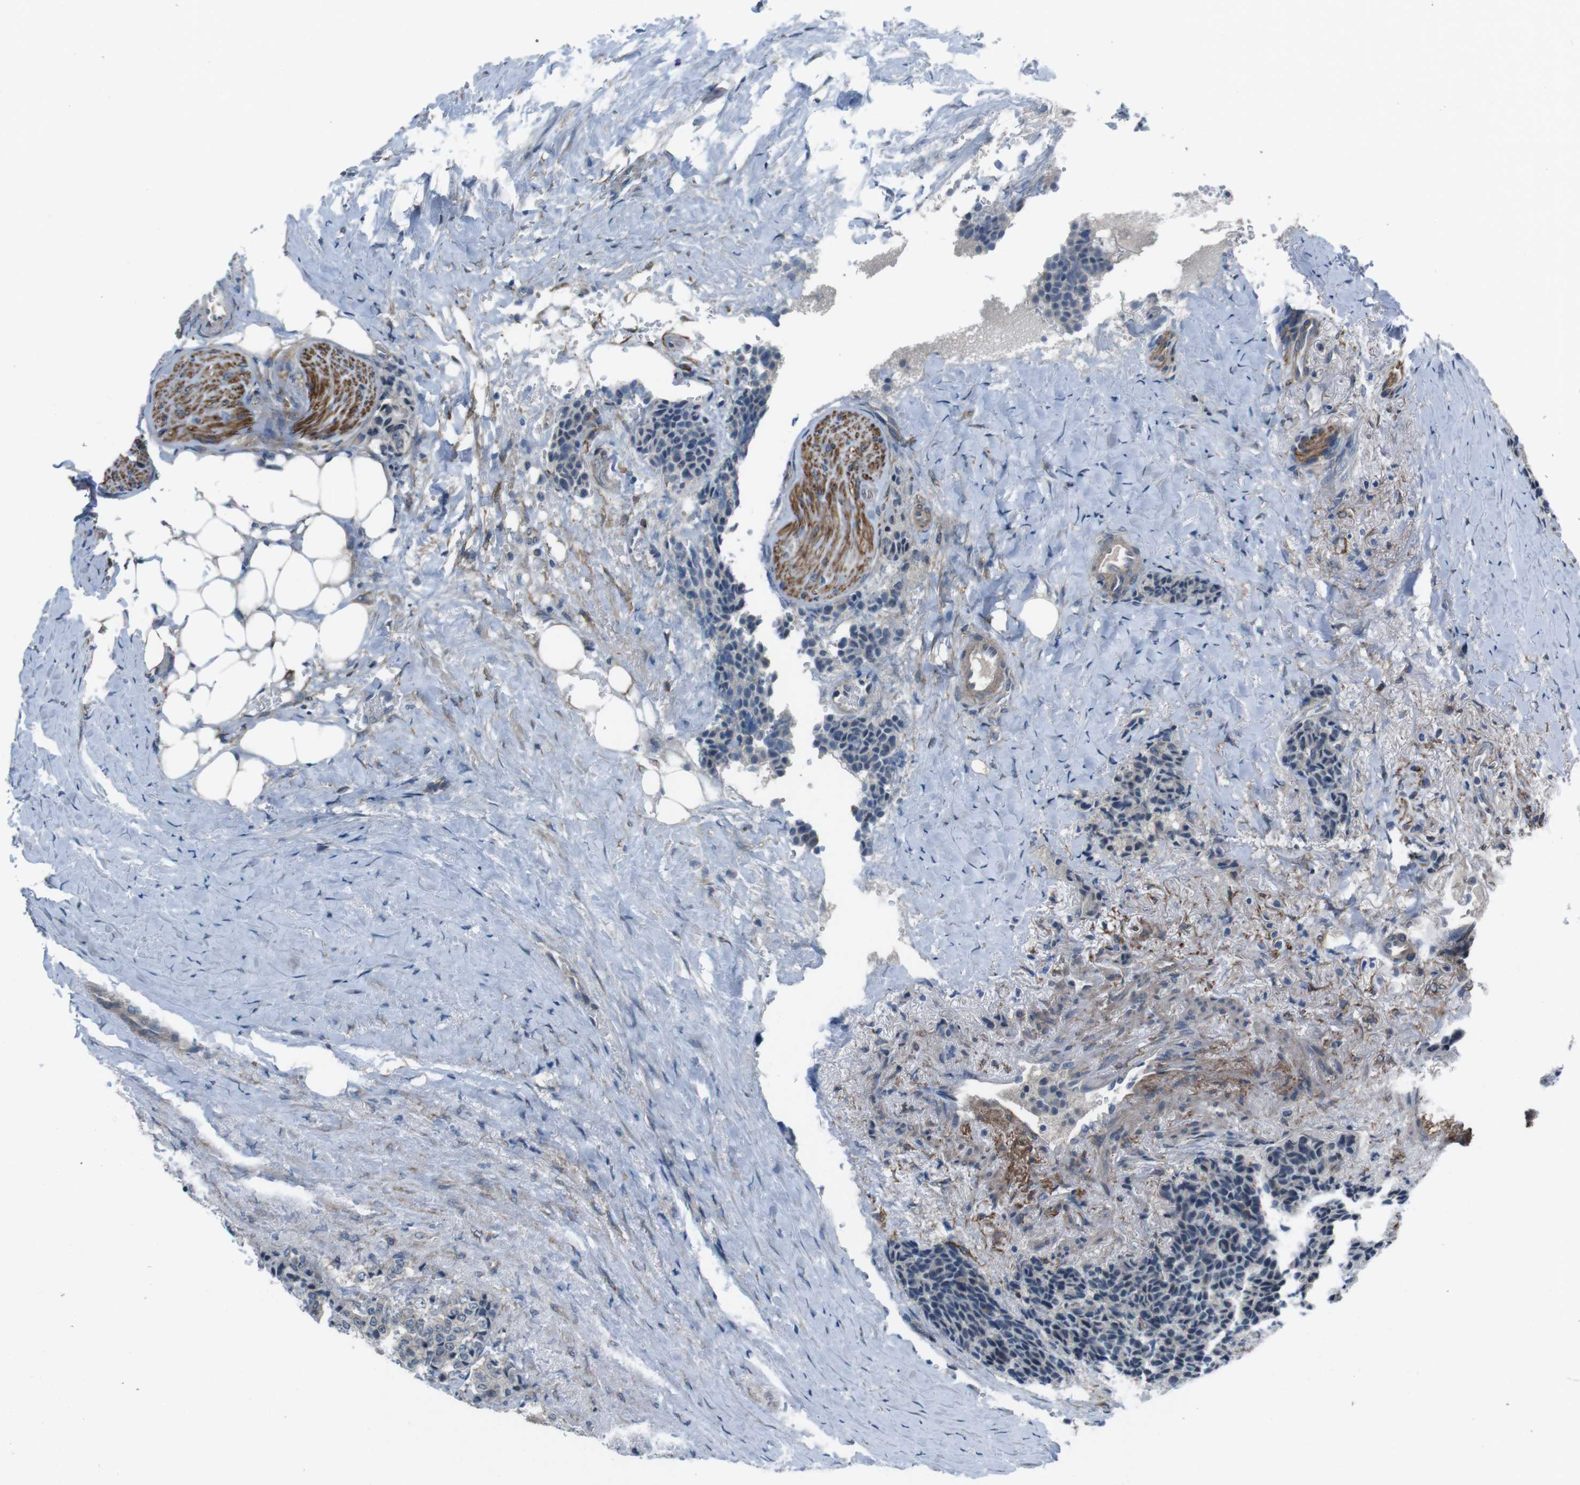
{"staining": {"intensity": "negative", "quantity": "none", "location": "none"}, "tissue": "carcinoid", "cell_type": "Tumor cells", "image_type": "cancer", "snomed": [{"axis": "morphology", "description": "Carcinoid, malignant, NOS"}, {"axis": "topography", "description": "Colon"}], "caption": "Protein analysis of carcinoid (malignant) demonstrates no significant positivity in tumor cells.", "gene": "ANK2", "patient": {"sex": "female", "age": 61}}